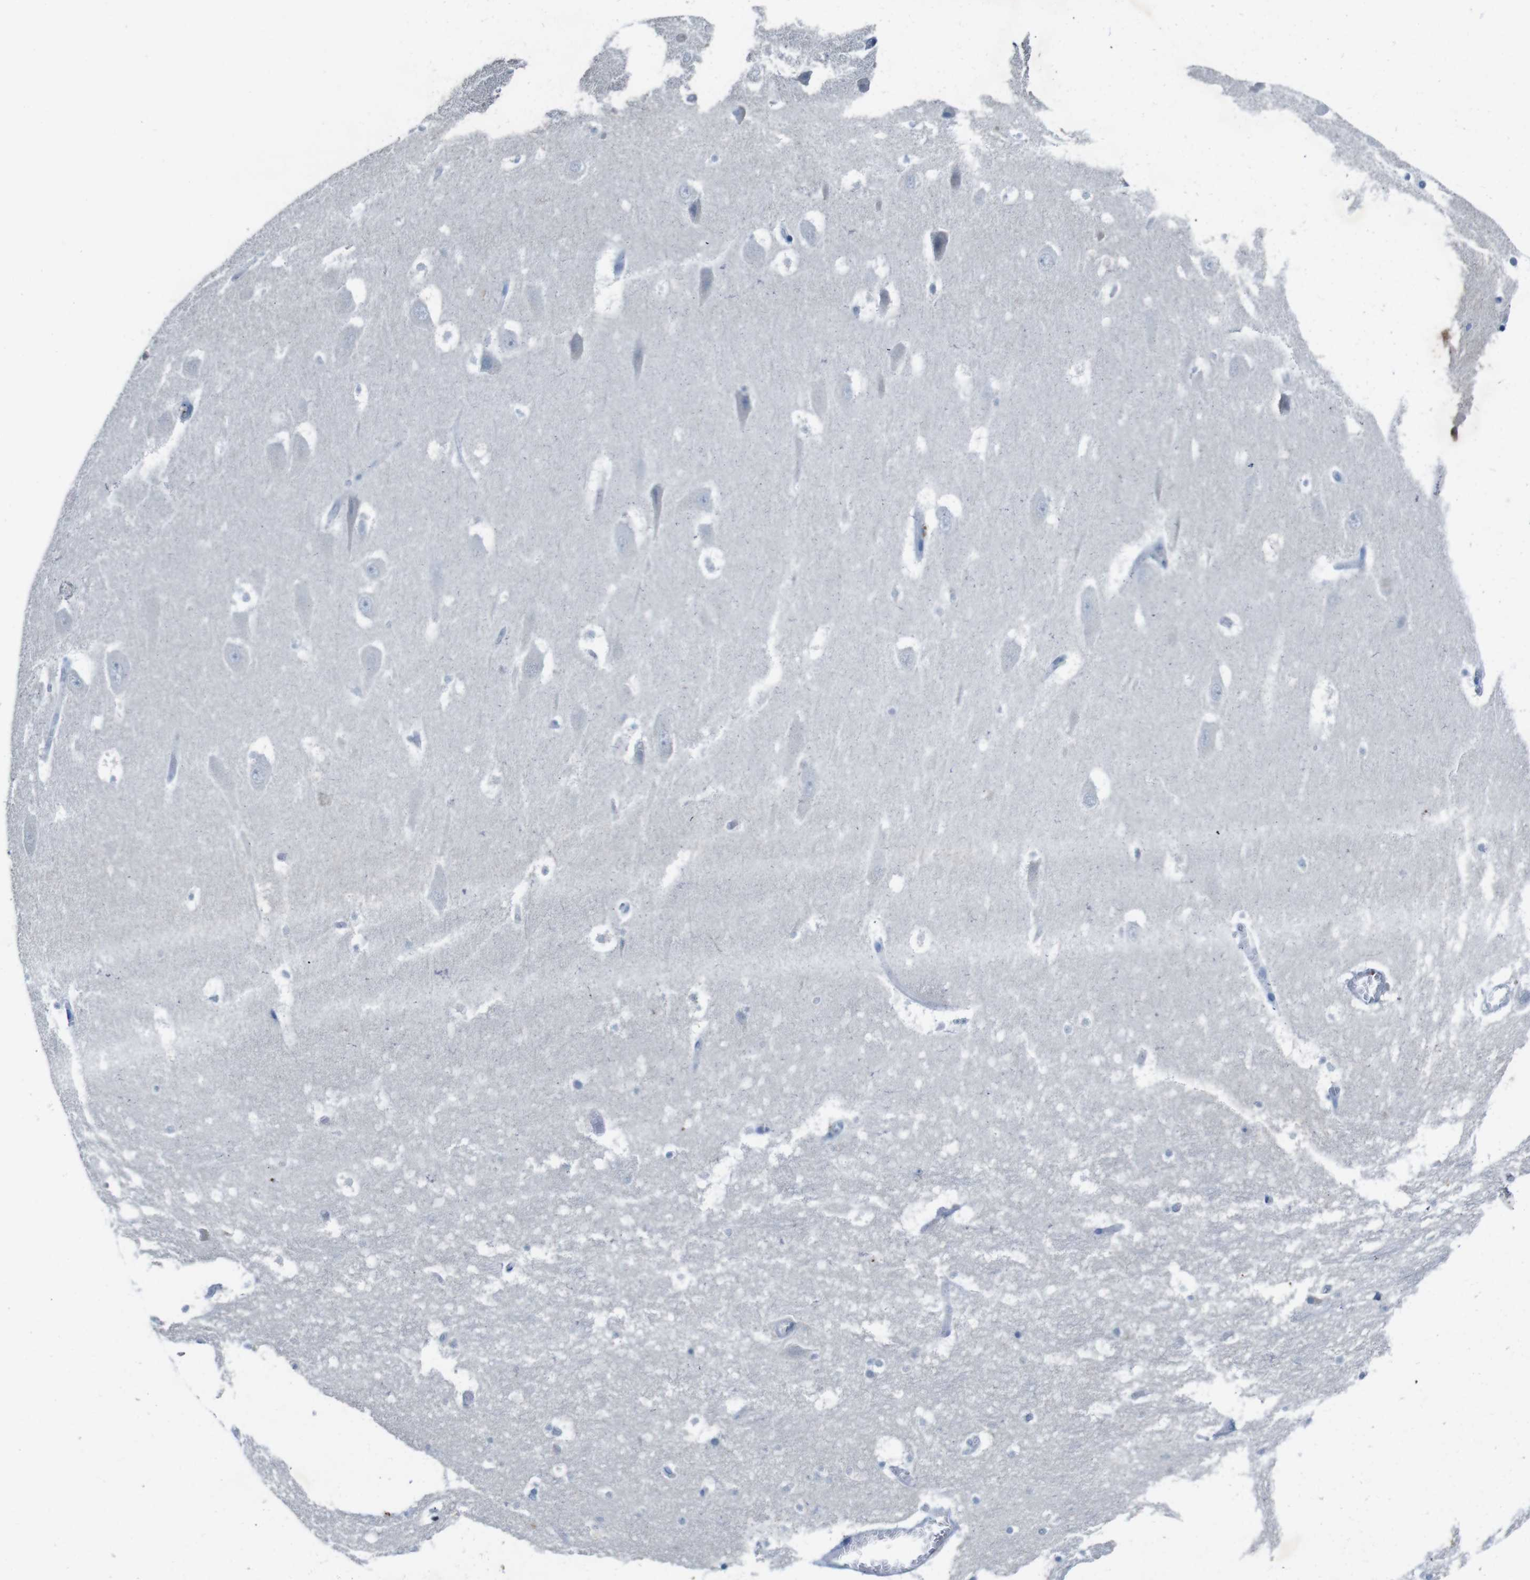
{"staining": {"intensity": "negative", "quantity": "none", "location": "none"}, "tissue": "hippocampus", "cell_type": "Glial cells", "image_type": "normal", "snomed": [{"axis": "morphology", "description": "Normal tissue, NOS"}, {"axis": "topography", "description": "Hippocampus"}], "caption": "A high-resolution micrograph shows immunohistochemistry (IHC) staining of benign hippocampus, which reveals no significant positivity in glial cells. (Brightfield microscopy of DAB (3,3'-diaminobenzidine) IHC at high magnification).", "gene": "SLC2A8", "patient": {"sex": "male", "age": 45}}